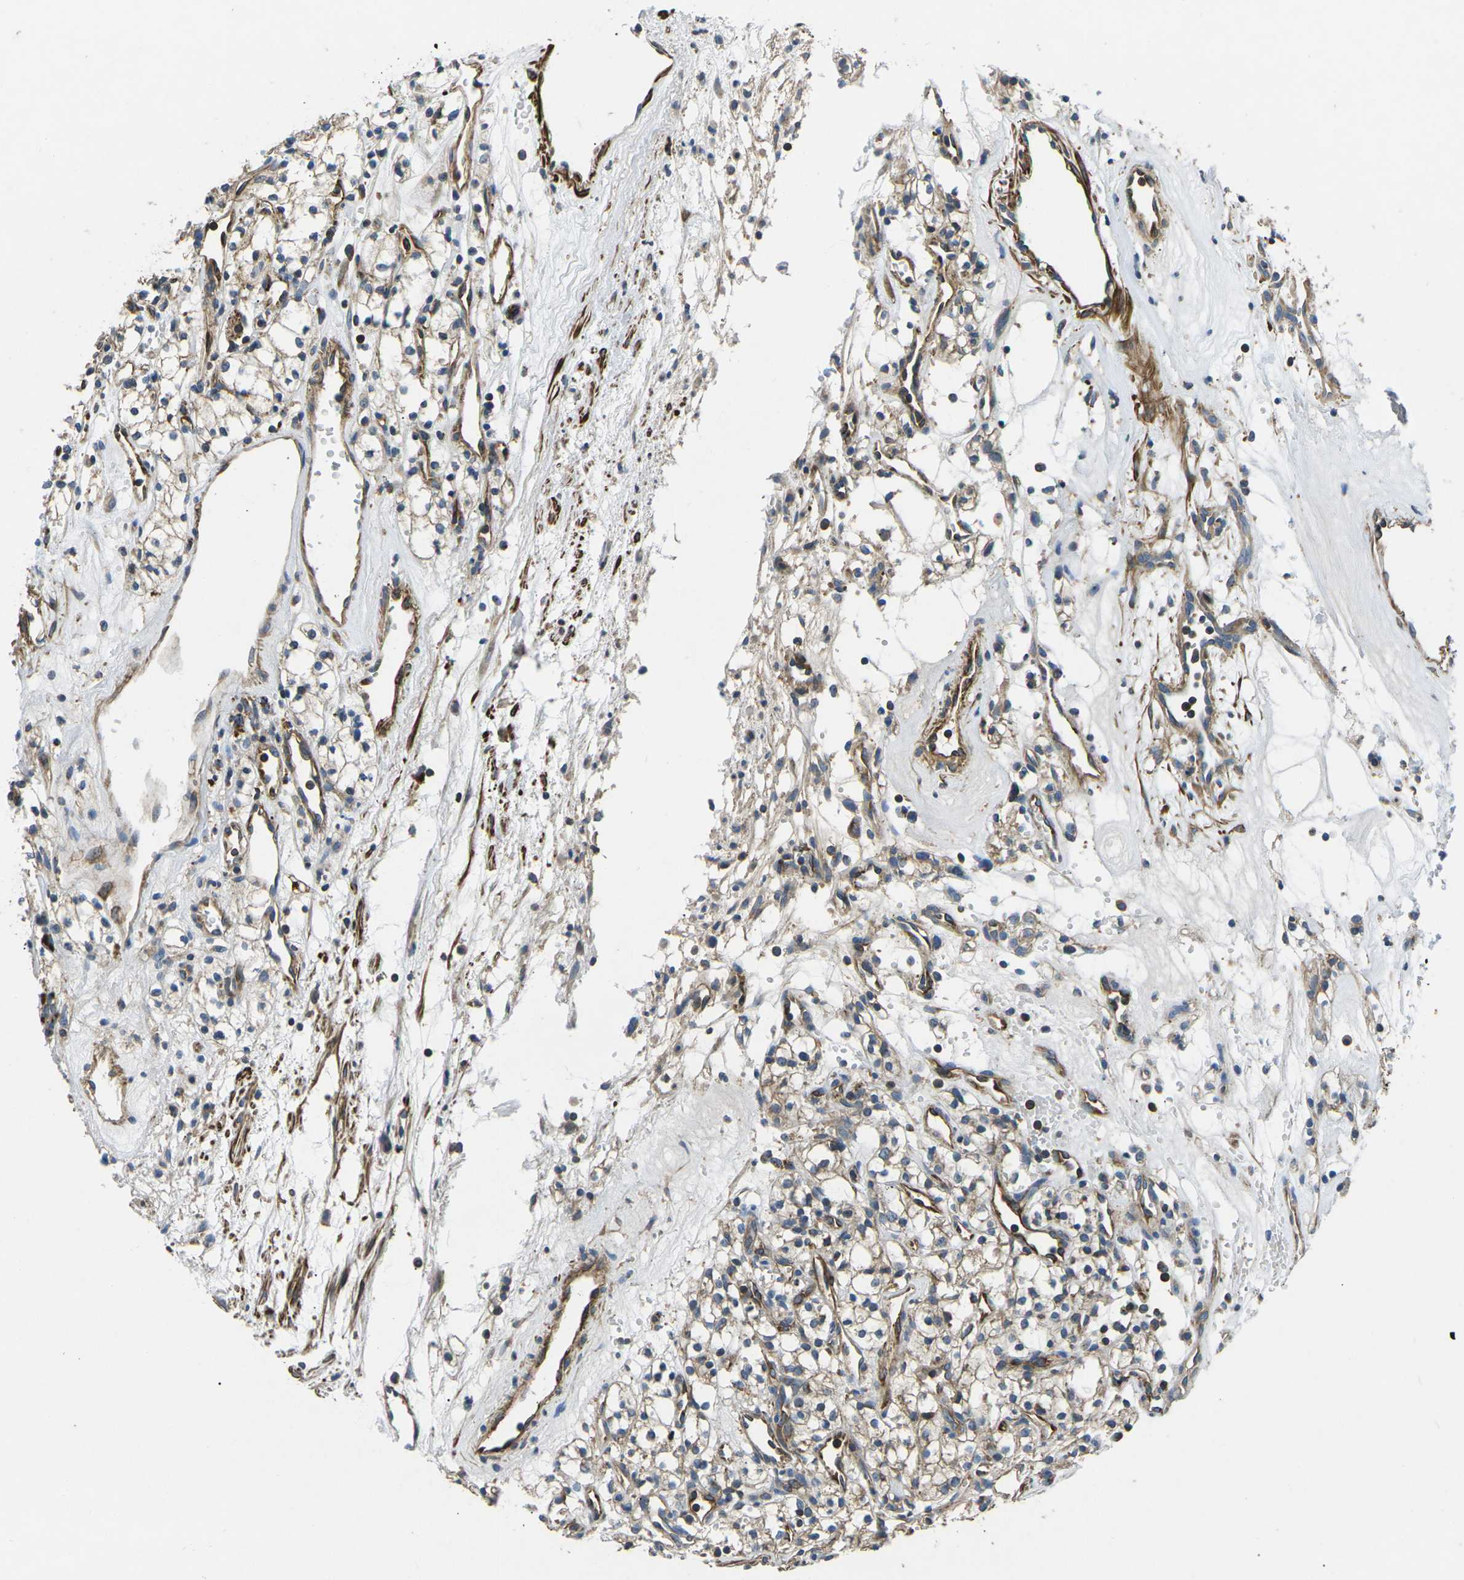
{"staining": {"intensity": "negative", "quantity": "none", "location": "none"}, "tissue": "renal cancer", "cell_type": "Tumor cells", "image_type": "cancer", "snomed": [{"axis": "morphology", "description": "Adenocarcinoma, NOS"}, {"axis": "topography", "description": "Kidney"}], "caption": "Immunohistochemical staining of human adenocarcinoma (renal) reveals no significant staining in tumor cells.", "gene": "KCNJ15", "patient": {"sex": "male", "age": 59}}